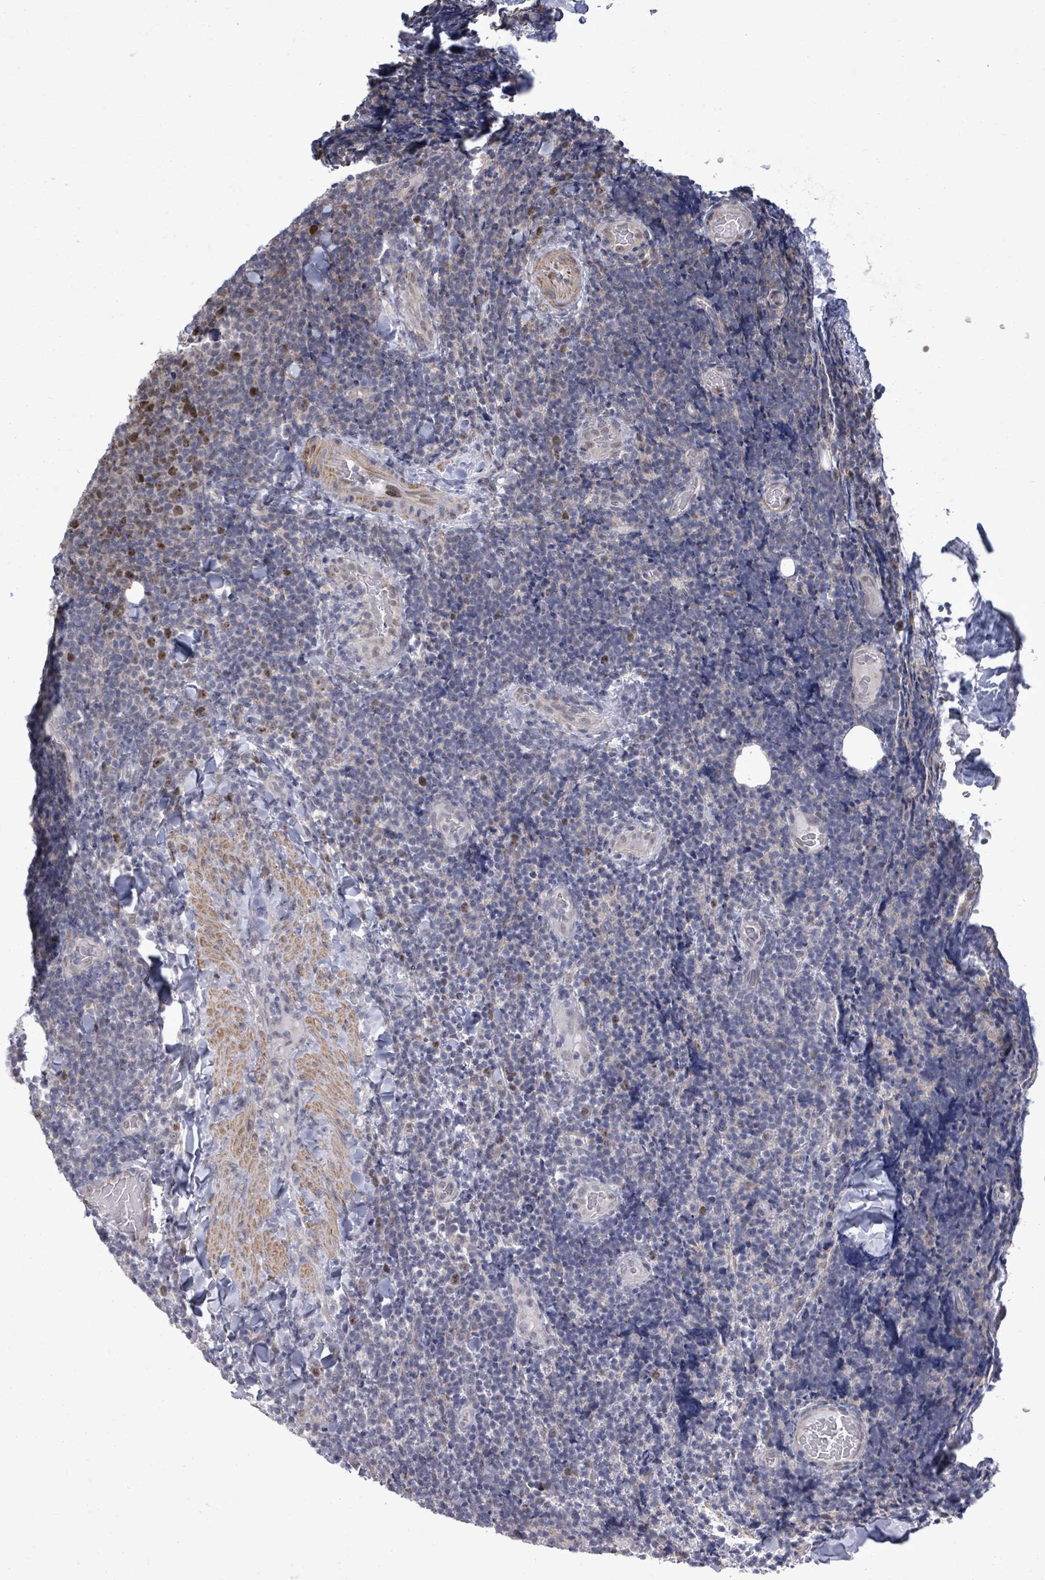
{"staining": {"intensity": "negative", "quantity": "none", "location": "none"}, "tissue": "lymphoma", "cell_type": "Tumor cells", "image_type": "cancer", "snomed": [{"axis": "morphology", "description": "Malignant lymphoma, non-Hodgkin's type, Low grade"}, {"axis": "topography", "description": "Lymph node"}], "caption": "Tumor cells show no significant expression in low-grade malignant lymphoma, non-Hodgkin's type.", "gene": "PAPSS1", "patient": {"sex": "male", "age": 66}}